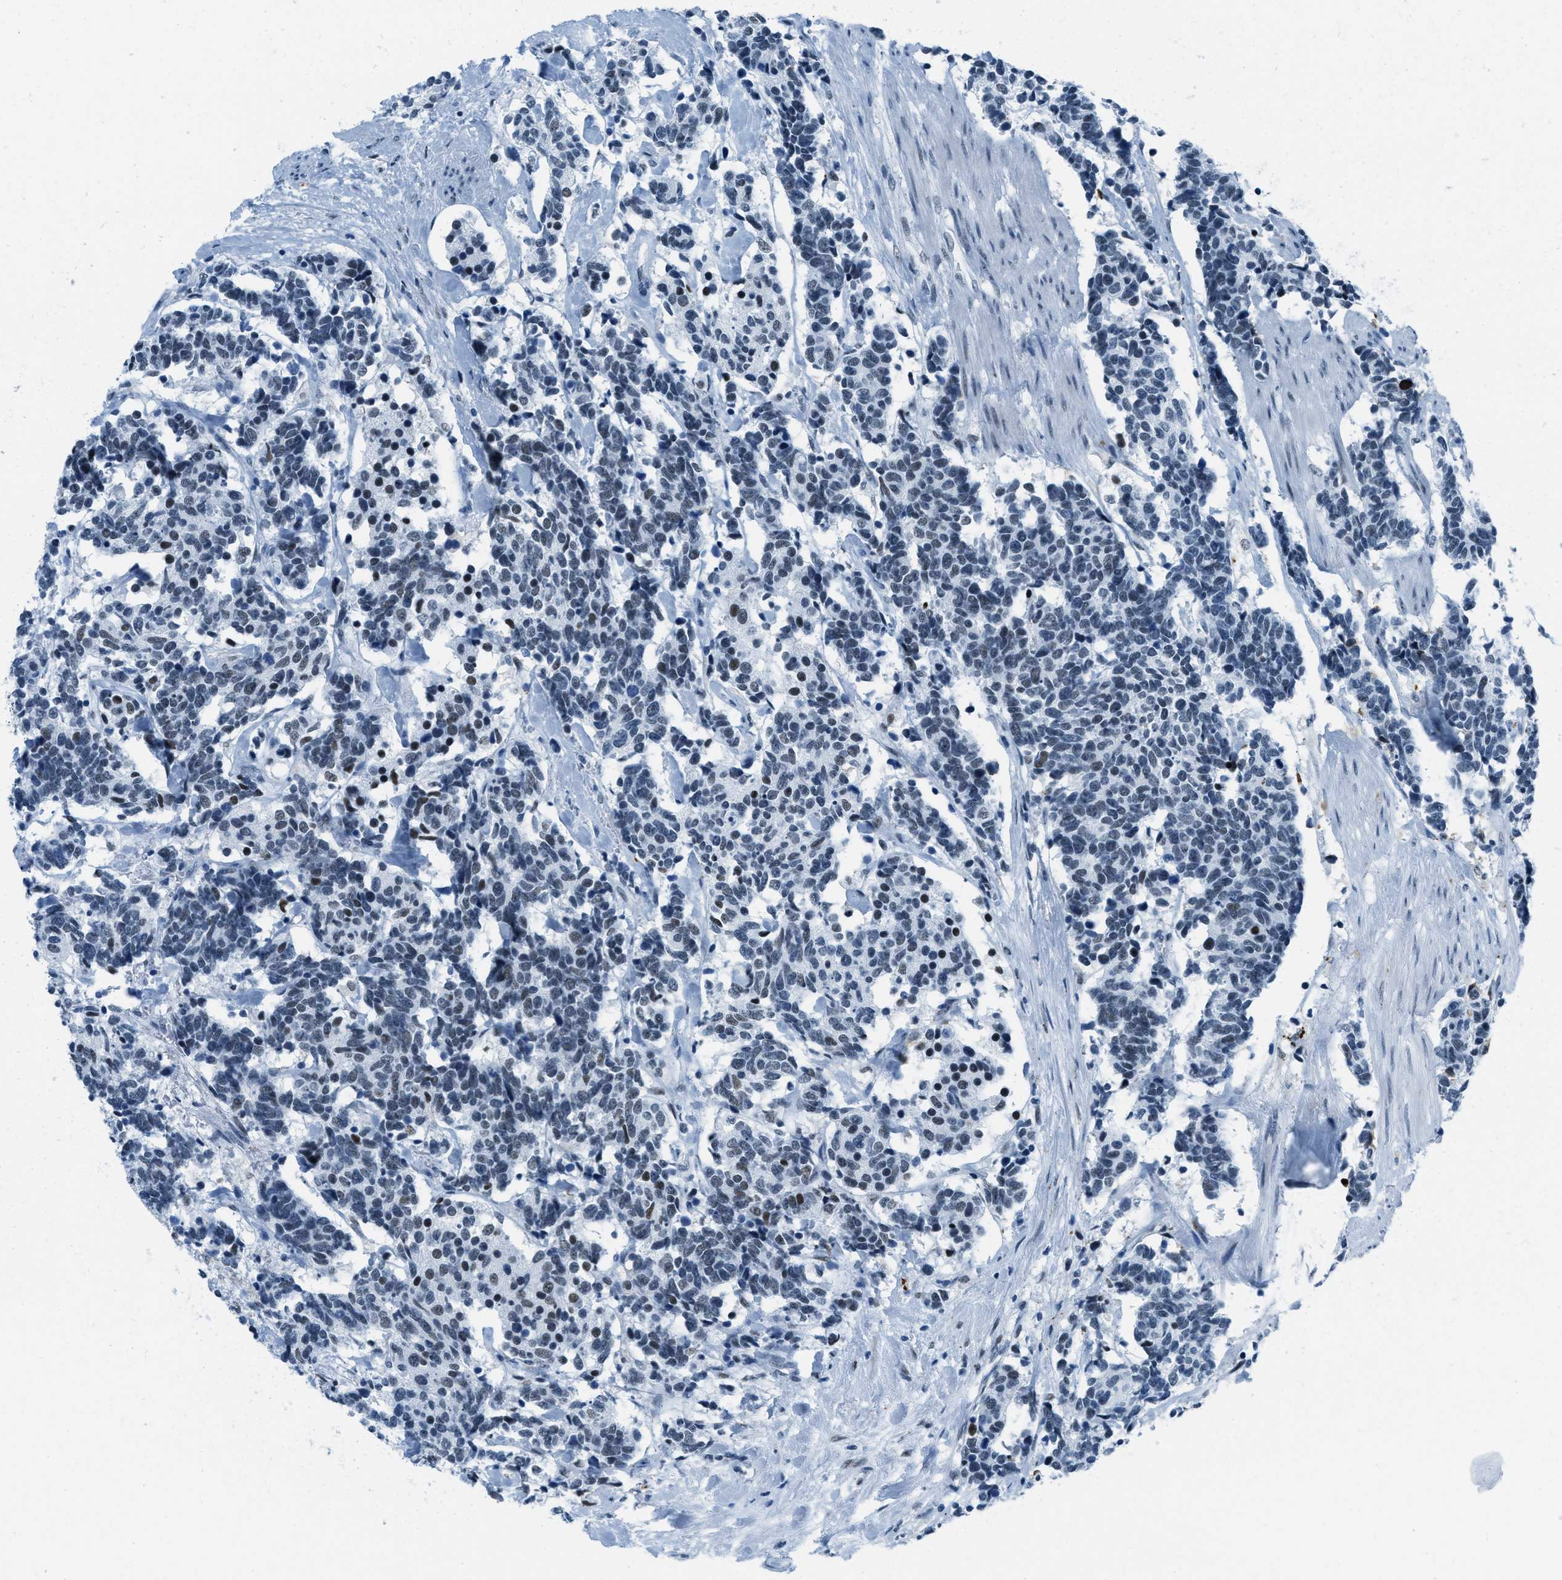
{"staining": {"intensity": "moderate", "quantity": "<25%", "location": "nuclear"}, "tissue": "carcinoid", "cell_type": "Tumor cells", "image_type": "cancer", "snomed": [{"axis": "morphology", "description": "Carcinoma, NOS"}, {"axis": "morphology", "description": "Carcinoid, malignant, NOS"}, {"axis": "topography", "description": "Urinary bladder"}], "caption": "About <25% of tumor cells in carcinoid demonstrate moderate nuclear protein staining as visualized by brown immunohistochemical staining.", "gene": "PLA2G2A", "patient": {"sex": "male", "age": 57}}